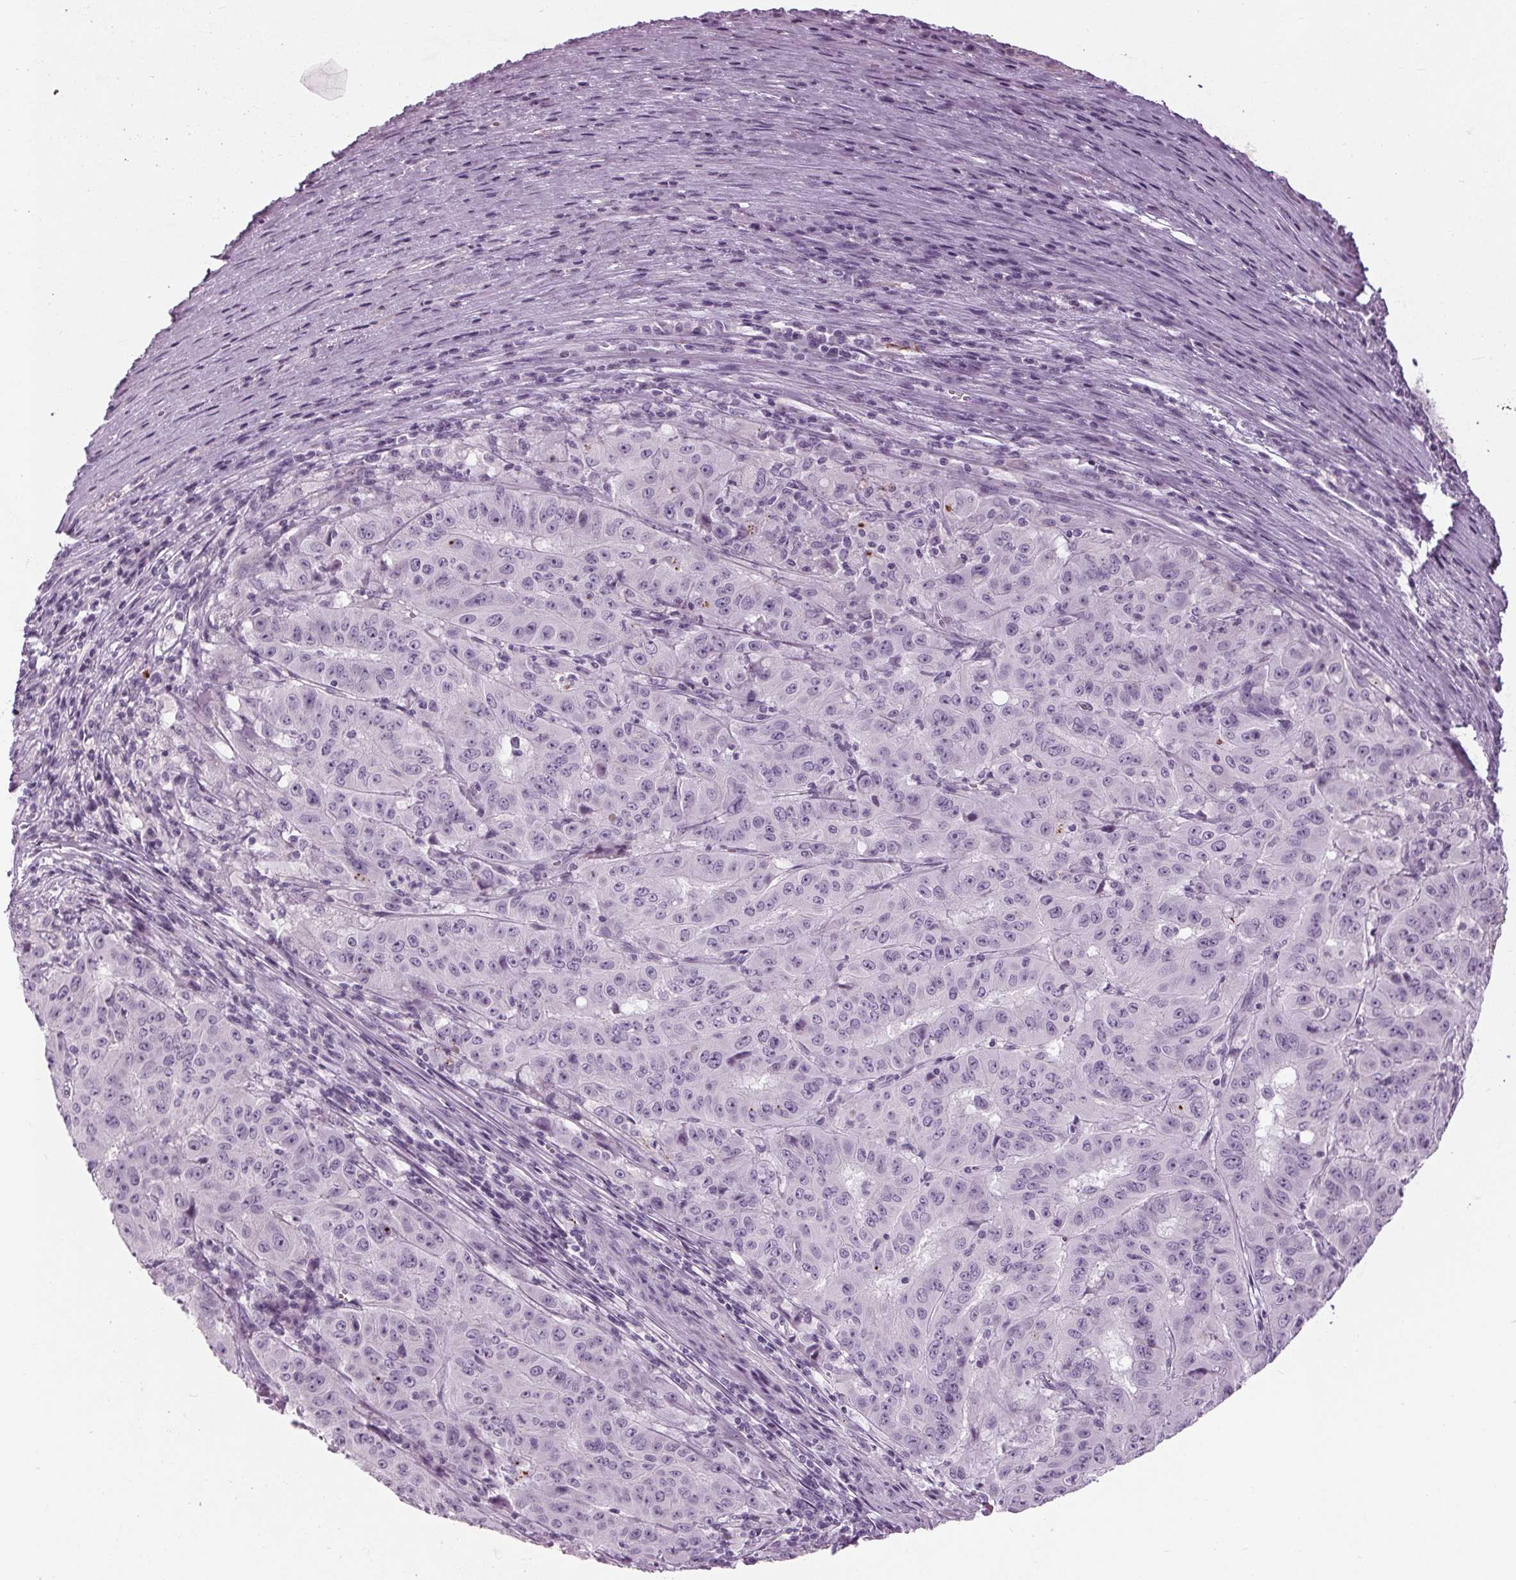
{"staining": {"intensity": "negative", "quantity": "none", "location": "none"}, "tissue": "pancreatic cancer", "cell_type": "Tumor cells", "image_type": "cancer", "snomed": [{"axis": "morphology", "description": "Adenocarcinoma, NOS"}, {"axis": "topography", "description": "Pancreas"}], "caption": "An image of human pancreatic adenocarcinoma is negative for staining in tumor cells.", "gene": "CYP3A43", "patient": {"sex": "male", "age": 63}}